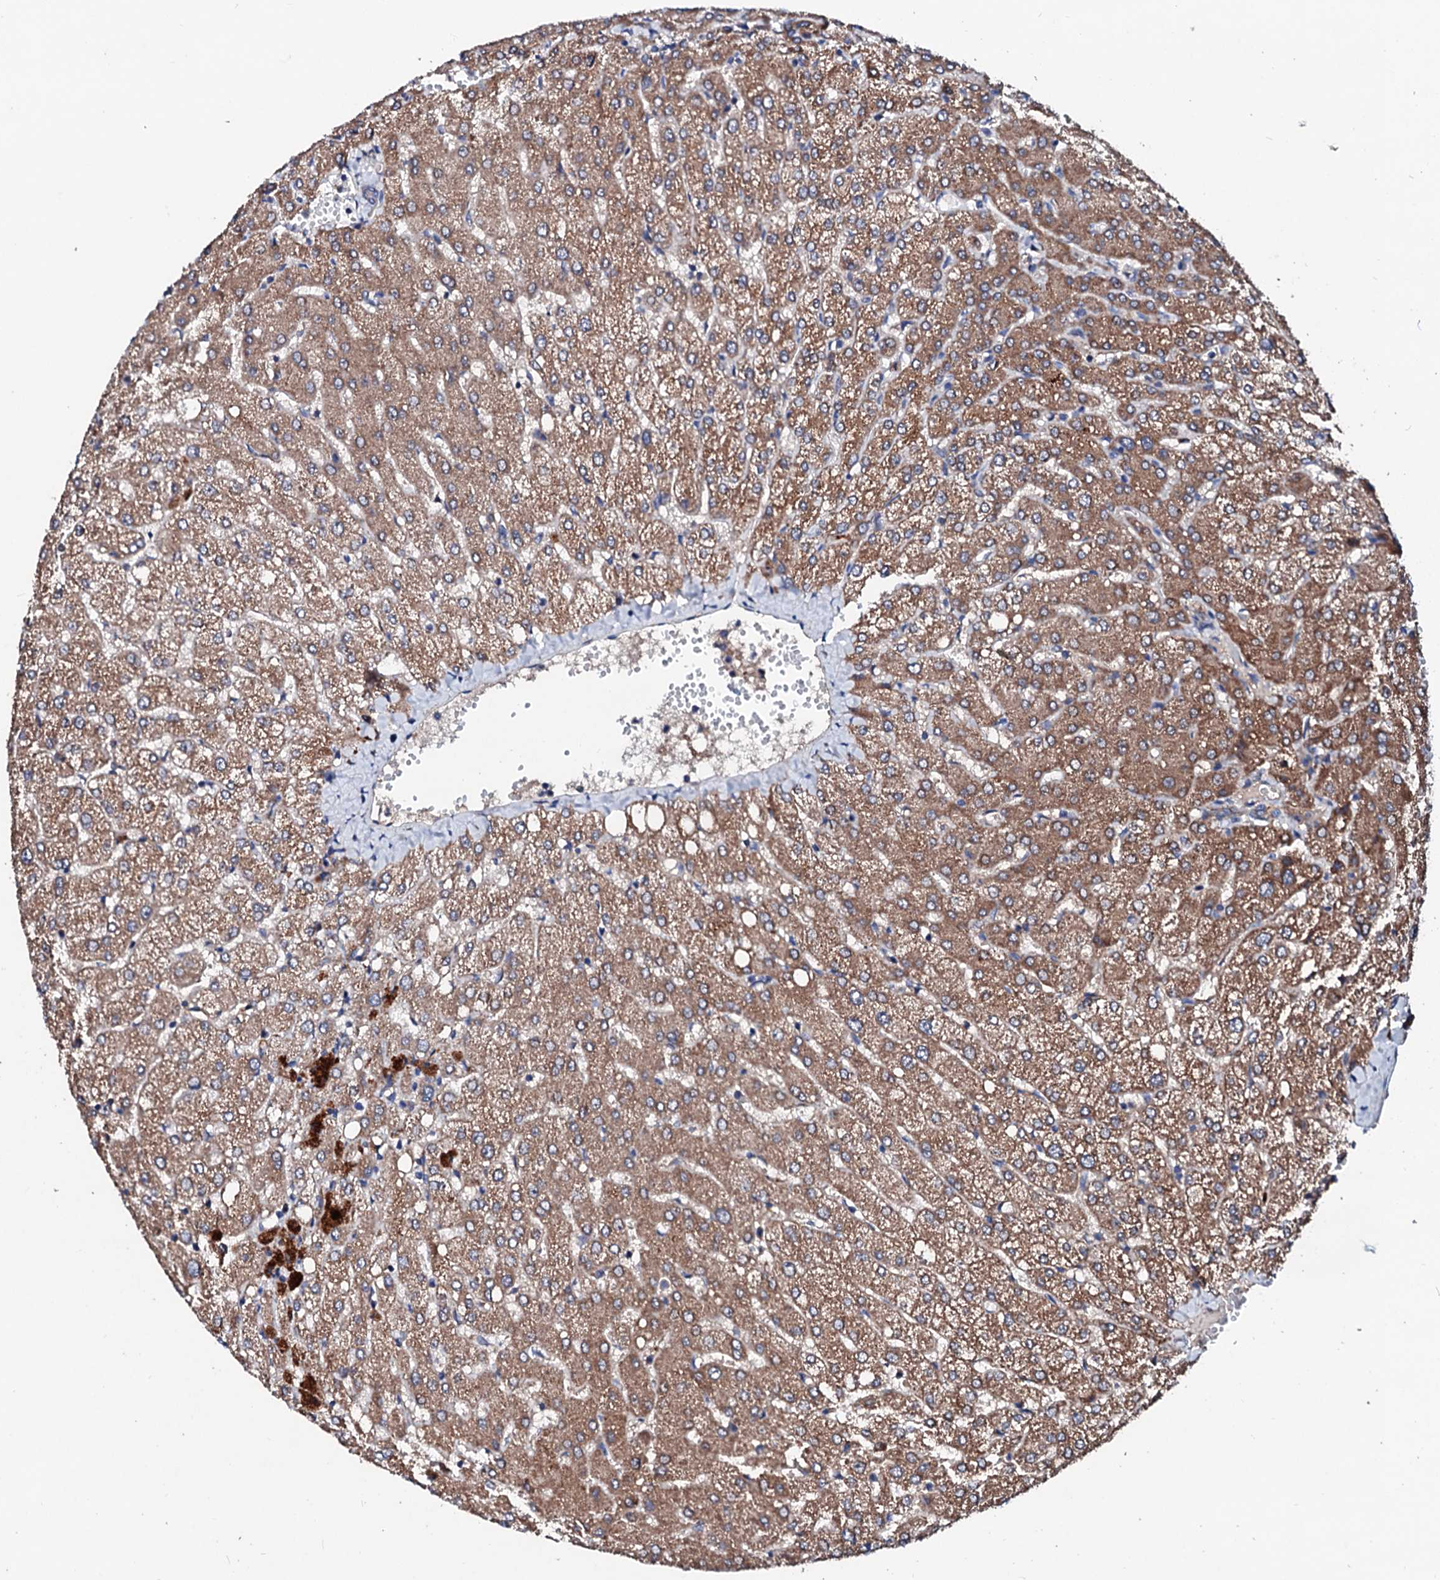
{"staining": {"intensity": "moderate", "quantity": ">75%", "location": "cytoplasmic/membranous"}, "tissue": "liver", "cell_type": "Cholangiocytes", "image_type": "normal", "snomed": [{"axis": "morphology", "description": "Normal tissue, NOS"}, {"axis": "topography", "description": "Liver"}], "caption": "Immunohistochemical staining of benign human liver reveals >75% levels of moderate cytoplasmic/membranous protein staining in about >75% of cholangiocytes. (Brightfield microscopy of DAB IHC at high magnification).", "gene": "TBCEL", "patient": {"sex": "female", "age": 54}}